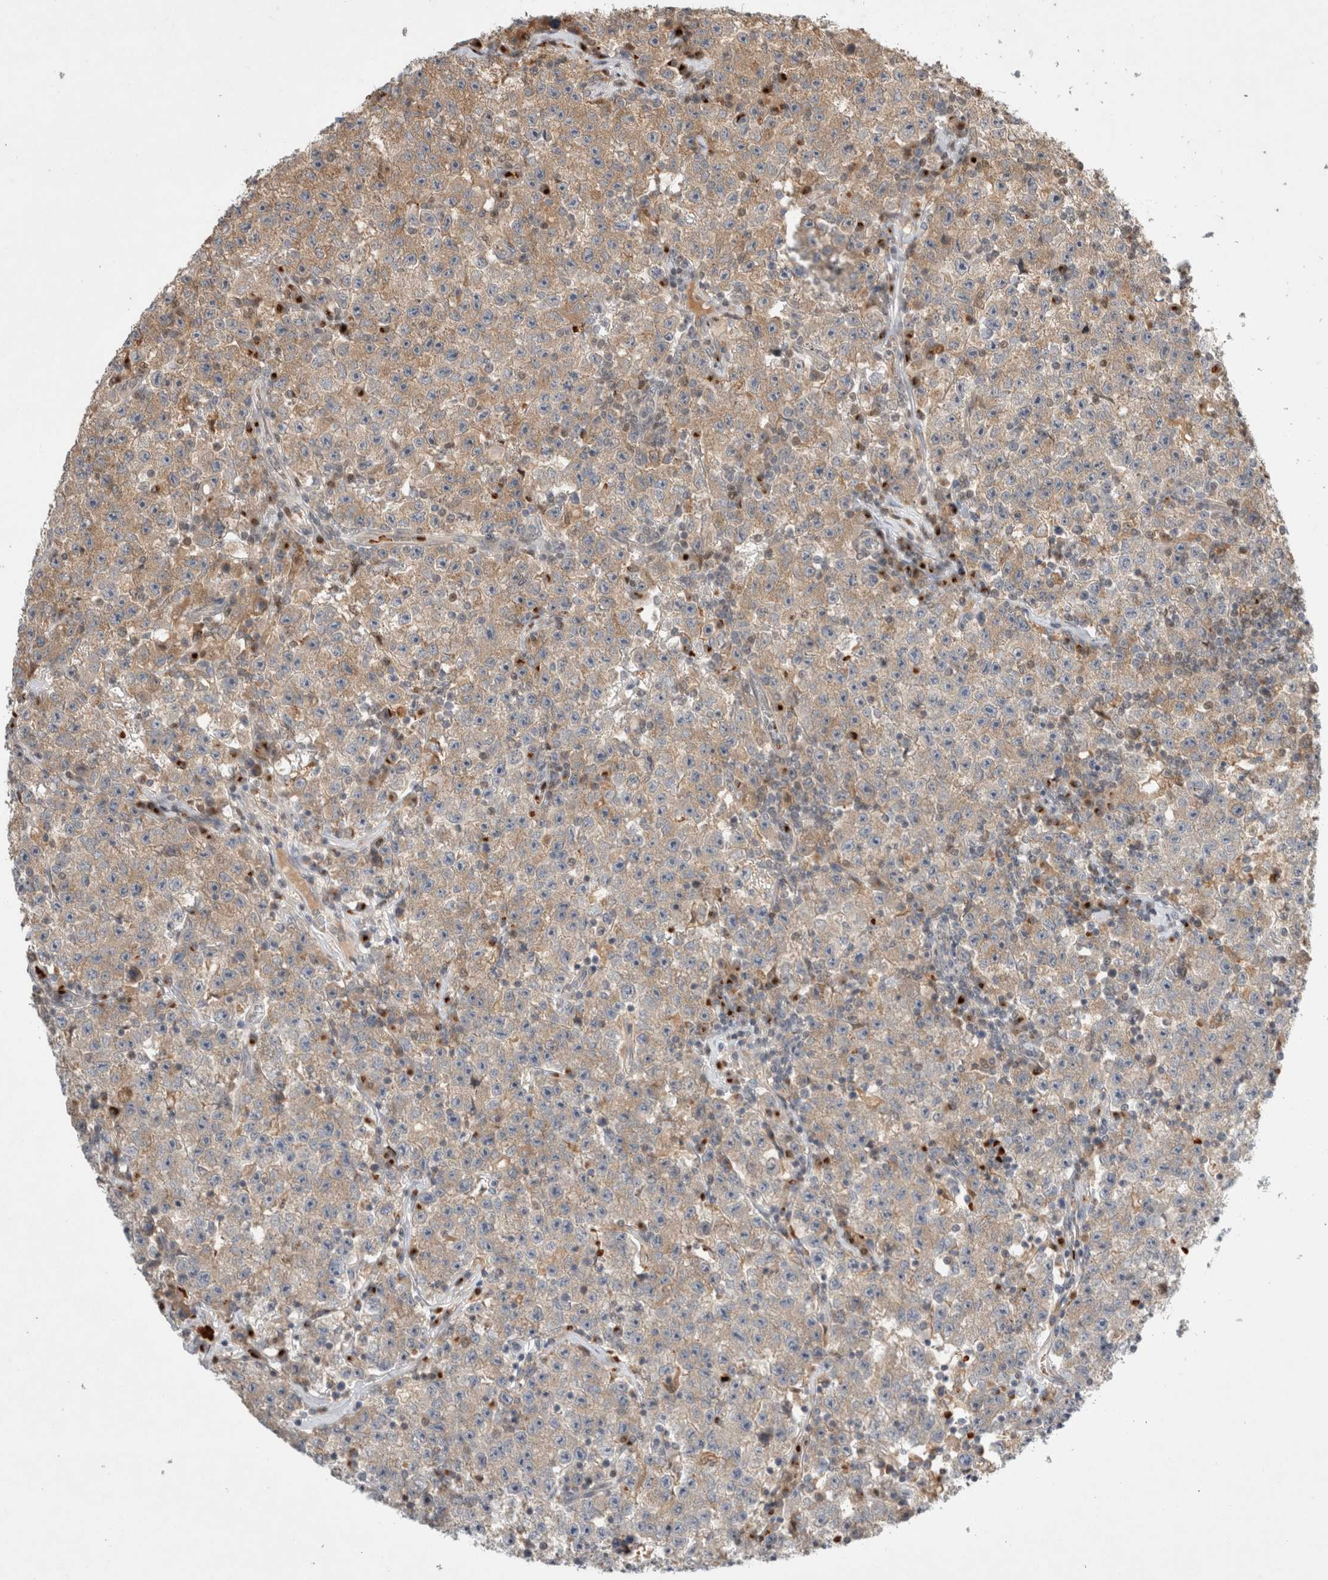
{"staining": {"intensity": "weak", "quantity": "25%-75%", "location": "cytoplasmic/membranous"}, "tissue": "testis cancer", "cell_type": "Tumor cells", "image_type": "cancer", "snomed": [{"axis": "morphology", "description": "Seminoma, NOS"}, {"axis": "topography", "description": "Testis"}], "caption": "Immunohistochemical staining of testis cancer displays low levels of weak cytoplasmic/membranous expression in approximately 25%-75% of tumor cells.", "gene": "OTUD6B", "patient": {"sex": "male", "age": 22}}